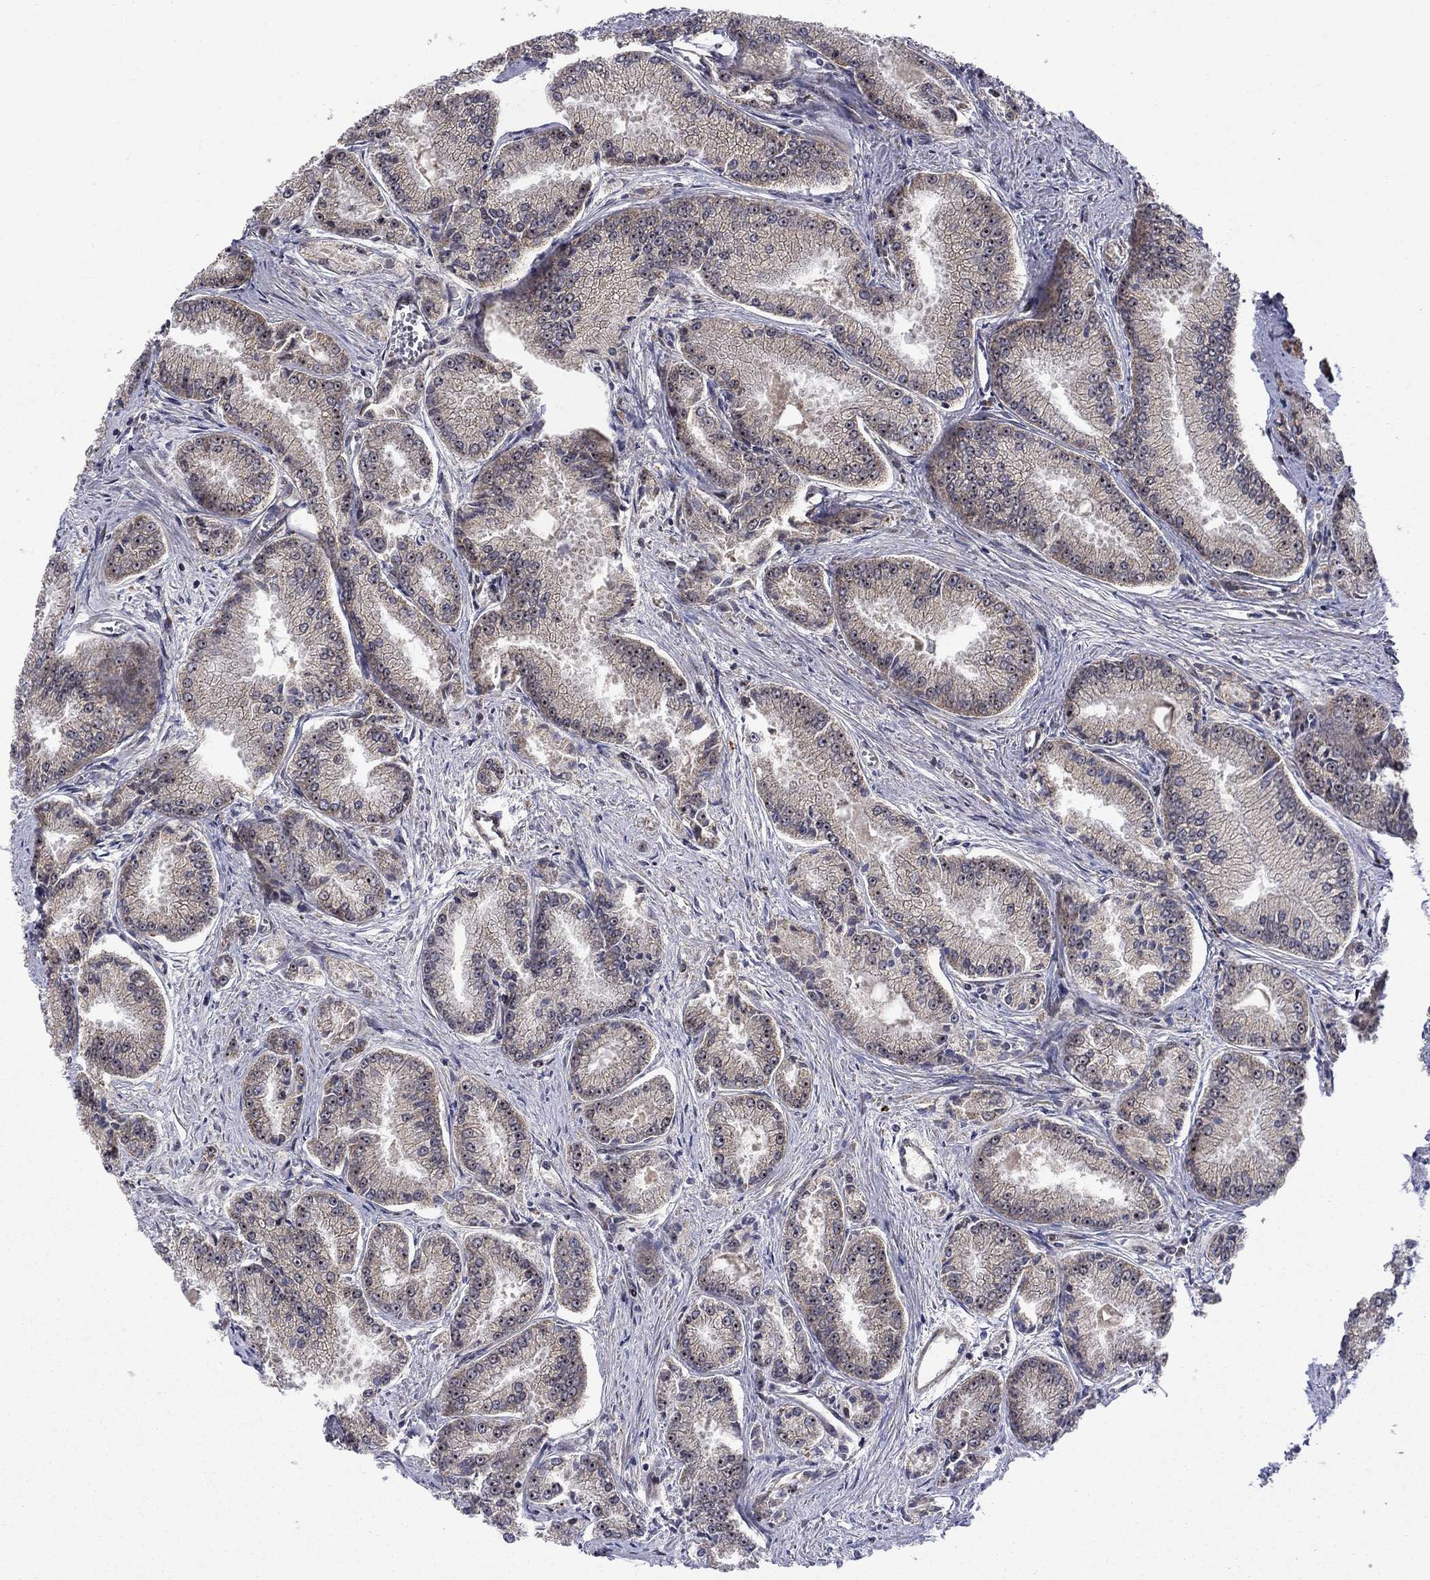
{"staining": {"intensity": "weak", "quantity": "25%-75%", "location": "cytoplasmic/membranous"}, "tissue": "prostate cancer", "cell_type": "Tumor cells", "image_type": "cancer", "snomed": [{"axis": "morphology", "description": "Adenocarcinoma, NOS"}, {"axis": "morphology", "description": "Adenocarcinoma, High grade"}, {"axis": "topography", "description": "Prostate"}], "caption": "A micrograph of adenocarcinoma (high-grade) (prostate) stained for a protein demonstrates weak cytoplasmic/membranous brown staining in tumor cells.", "gene": "AGTPBP1", "patient": {"sex": "male", "age": 70}}